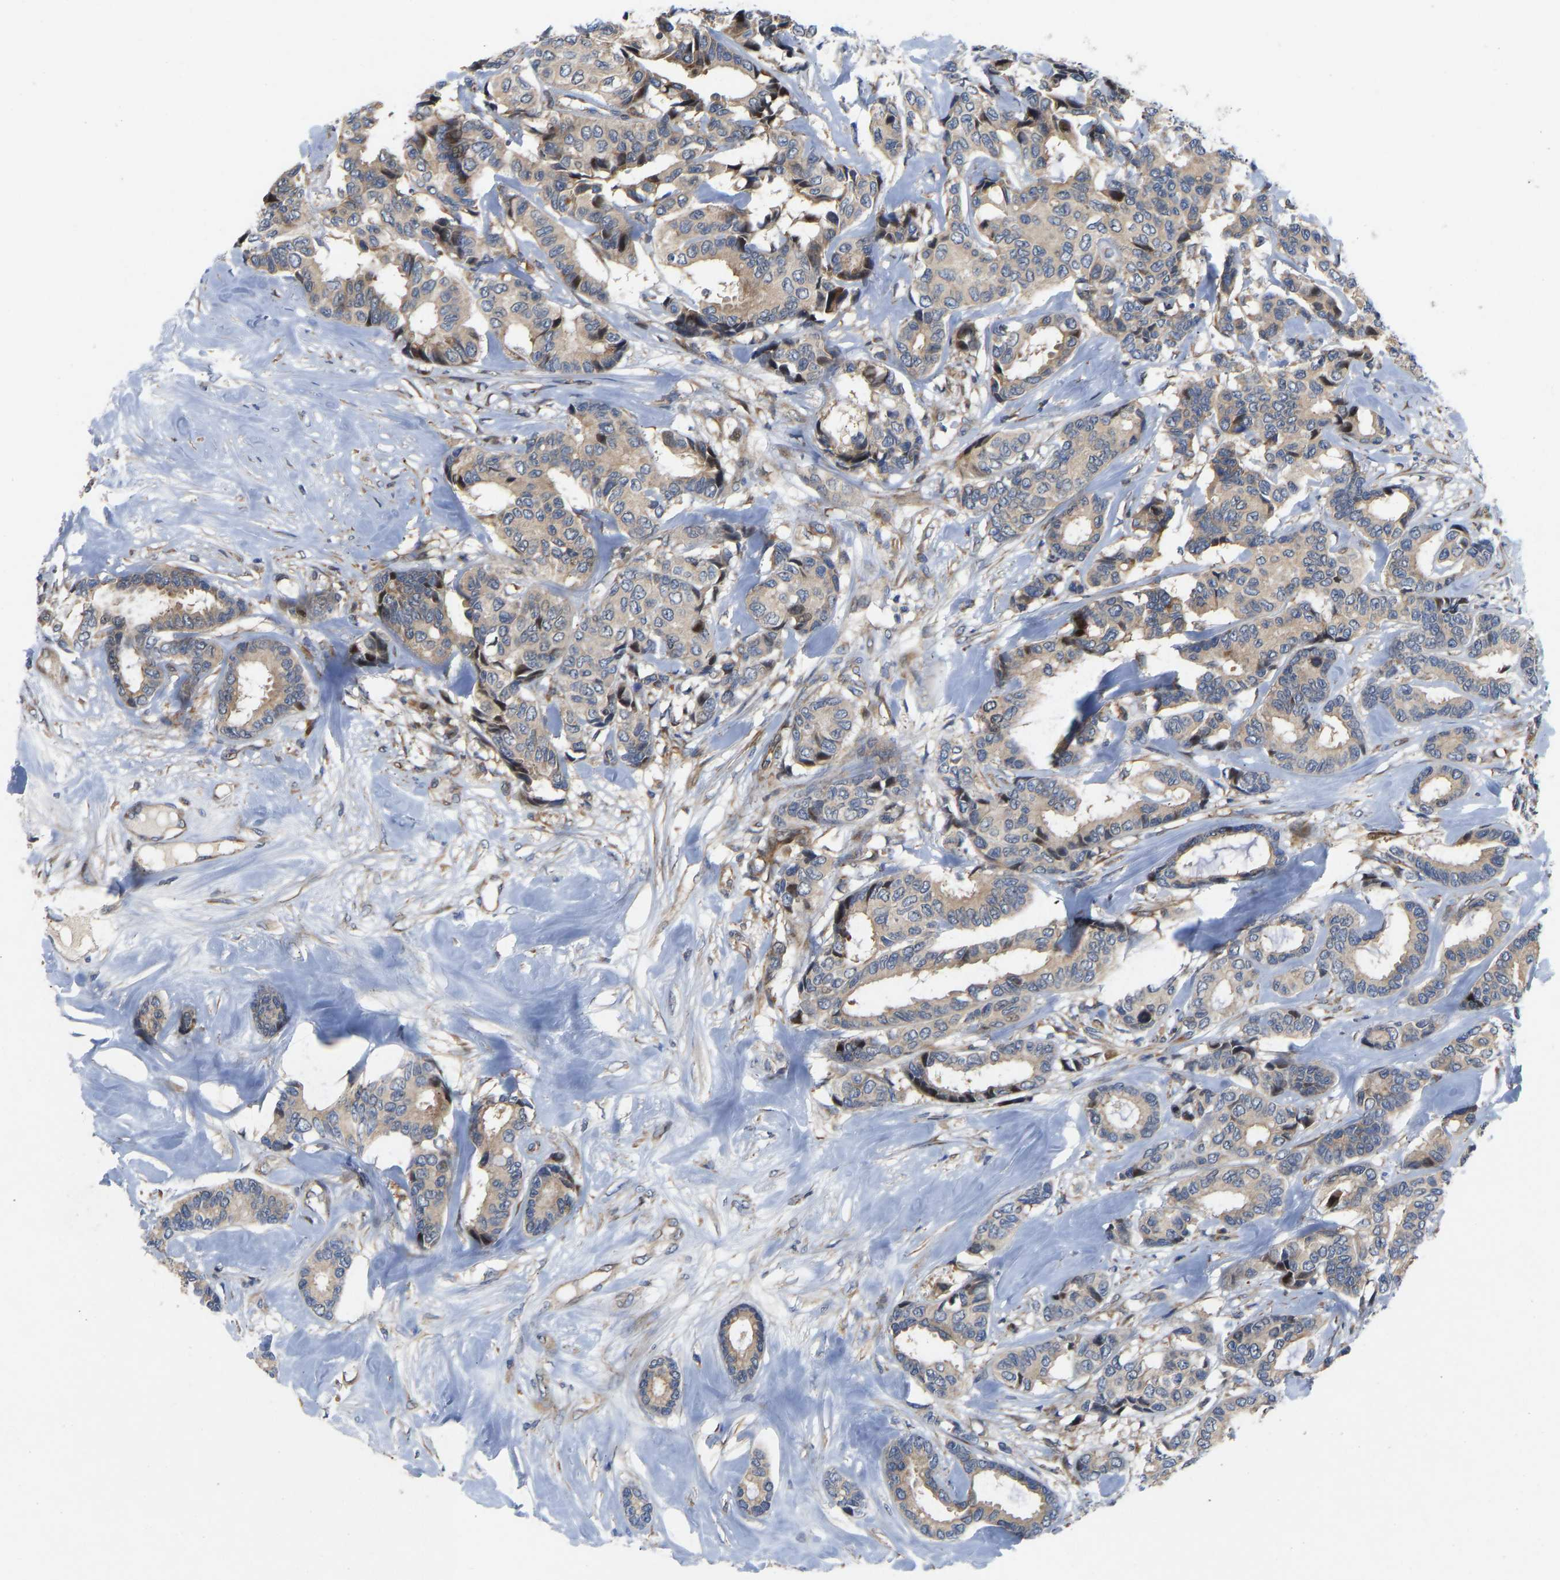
{"staining": {"intensity": "weak", "quantity": ">75%", "location": "cytoplasmic/membranous"}, "tissue": "breast cancer", "cell_type": "Tumor cells", "image_type": "cancer", "snomed": [{"axis": "morphology", "description": "Duct carcinoma"}, {"axis": "topography", "description": "Breast"}], "caption": "Breast intraductal carcinoma stained with a brown dye displays weak cytoplasmic/membranous positive expression in about >75% of tumor cells.", "gene": "TMEM38B", "patient": {"sex": "female", "age": 87}}